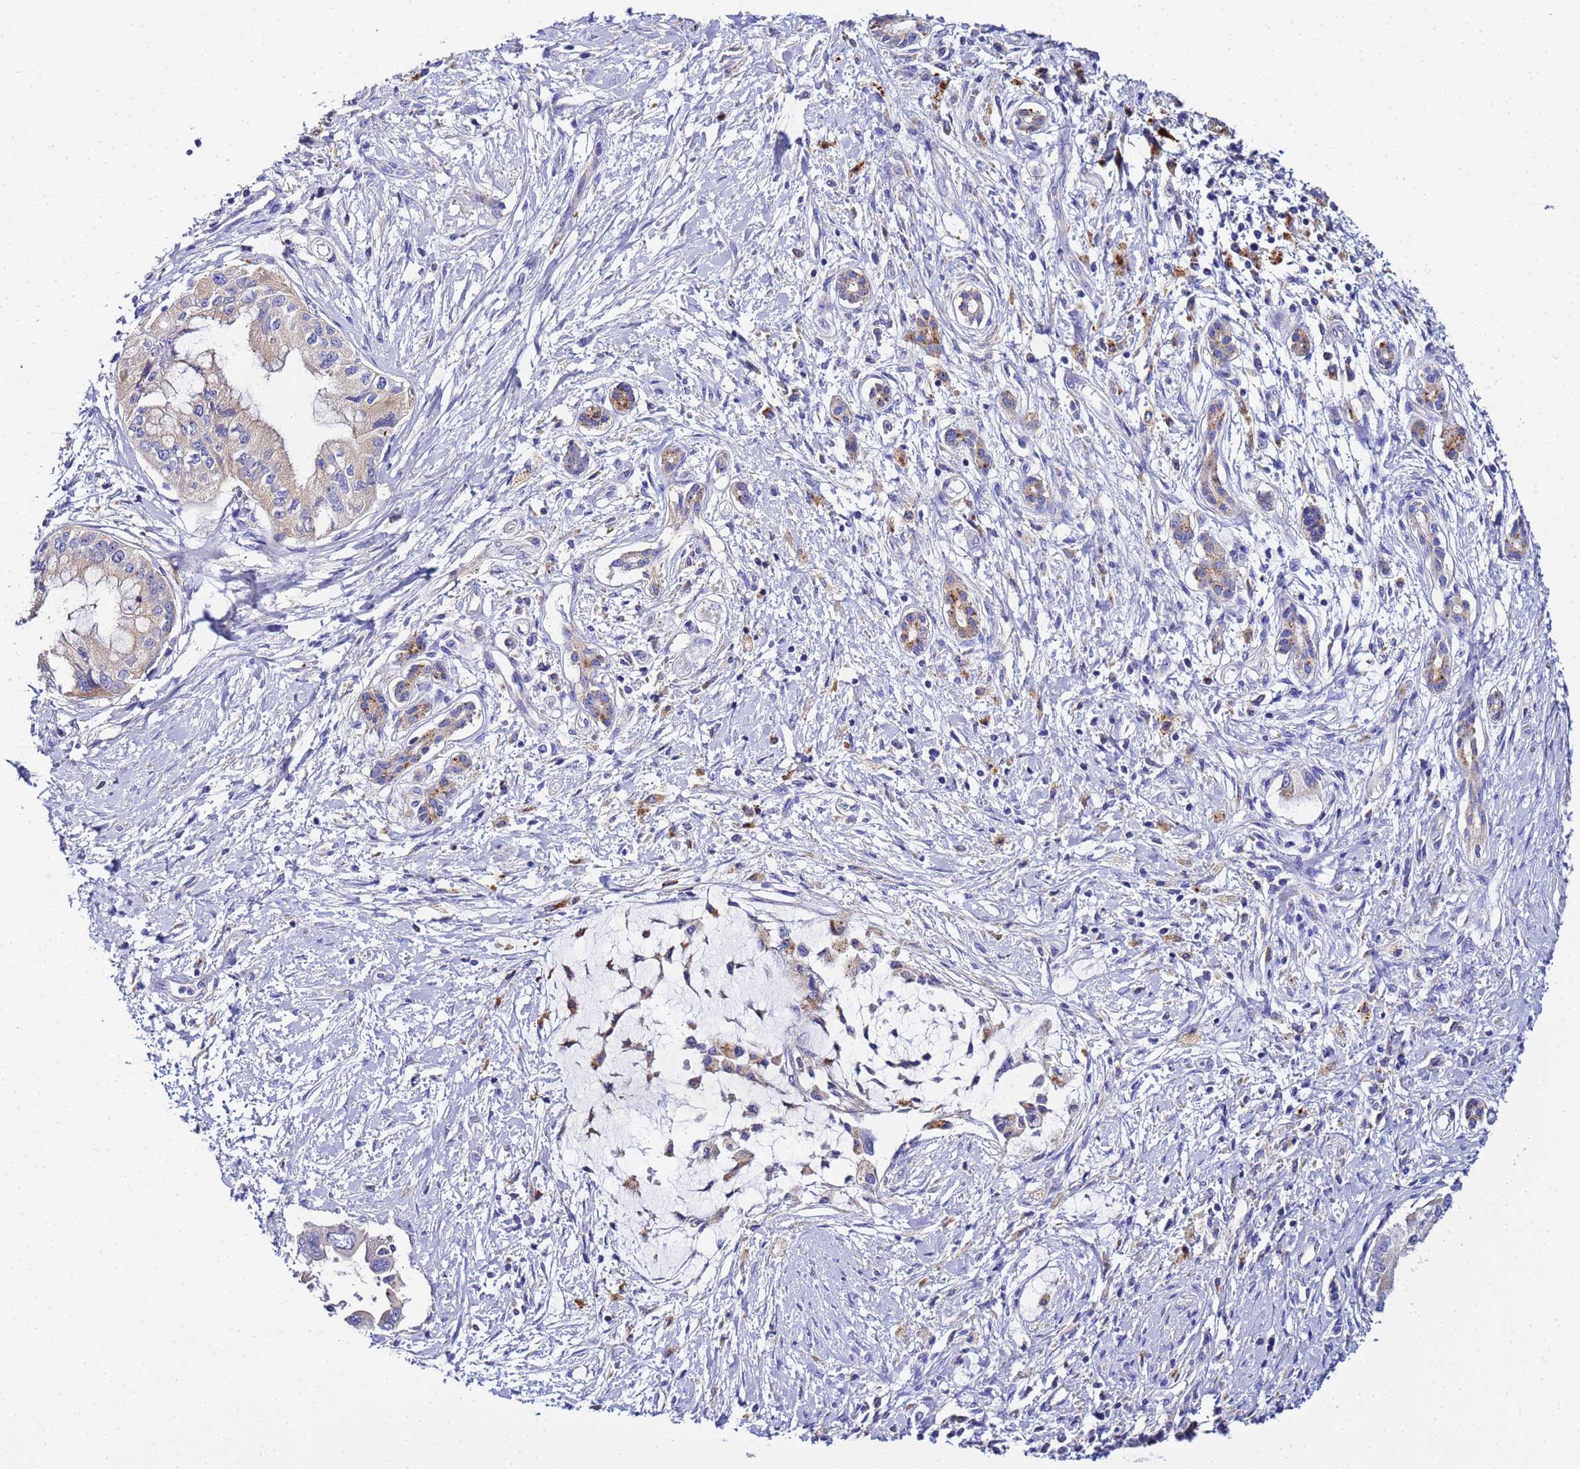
{"staining": {"intensity": "weak", "quantity": "25%-75%", "location": "cytoplasmic/membranous"}, "tissue": "pancreatic cancer", "cell_type": "Tumor cells", "image_type": "cancer", "snomed": [{"axis": "morphology", "description": "Adenocarcinoma, NOS"}, {"axis": "topography", "description": "Pancreas"}], "caption": "Protein expression analysis of human pancreatic cancer (adenocarcinoma) reveals weak cytoplasmic/membranous staining in approximately 25%-75% of tumor cells.", "gene": "VTI1B", "patient": {"sex": "male", "age": 46}}